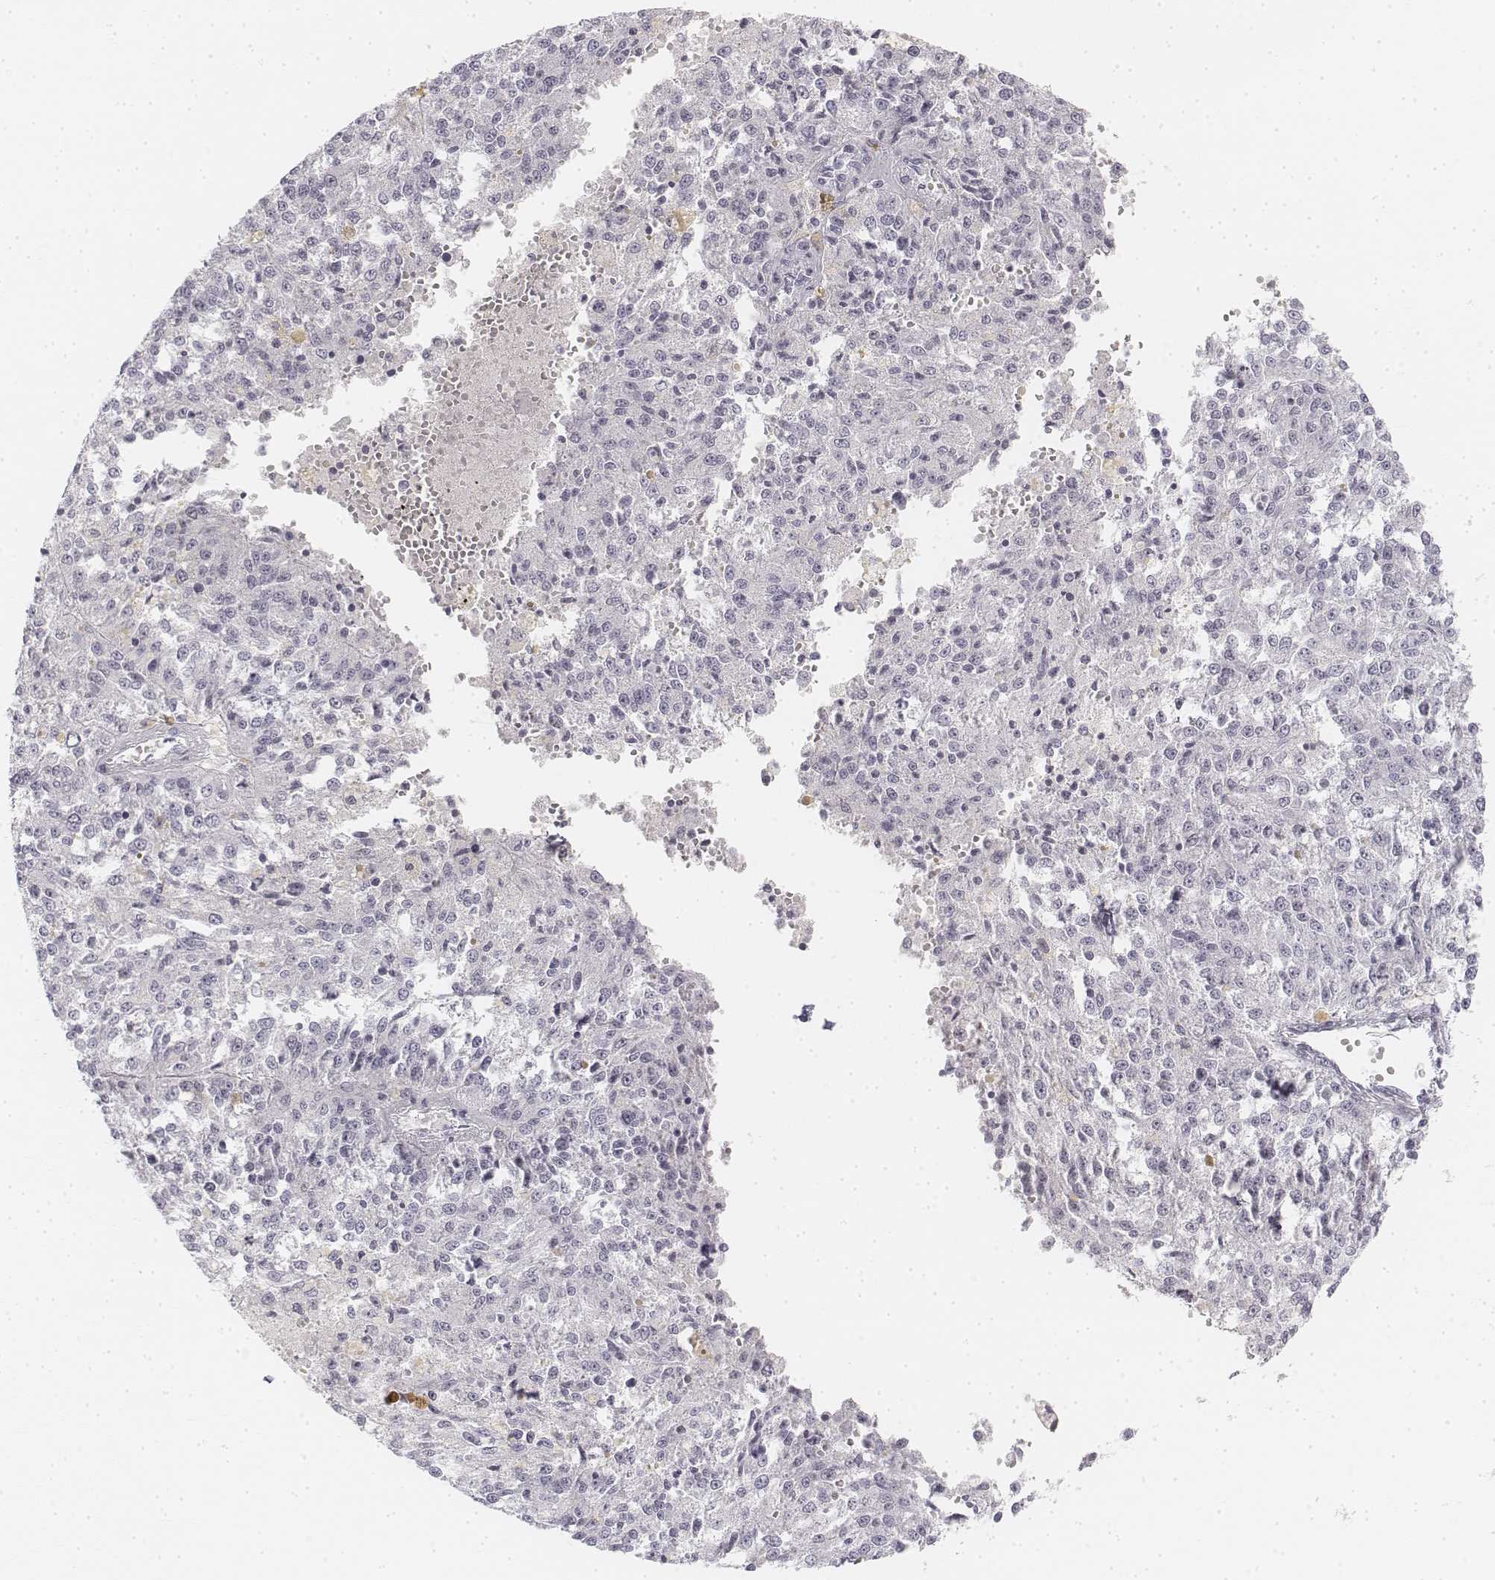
{"staining": {"intensity": "negative", "quantity": "none", "location": "none"}, "tissue": "melanoma", "cell_type": "Tumor cells", "image_type": "cancer", "snomed": [{"axis": "morphology", "description": "Malignant melanoma, Metastatic site"}, {"axis": "topography", "description": "Lymph node"}], "caption": "High power microscopy image of an immunohistochemistry histopathology image of malignant melanoma (metastatic site), revealing no significant staining in tumor cells.", "gene": "KRT25", "patient": {"sex": "female", "age": 64}}